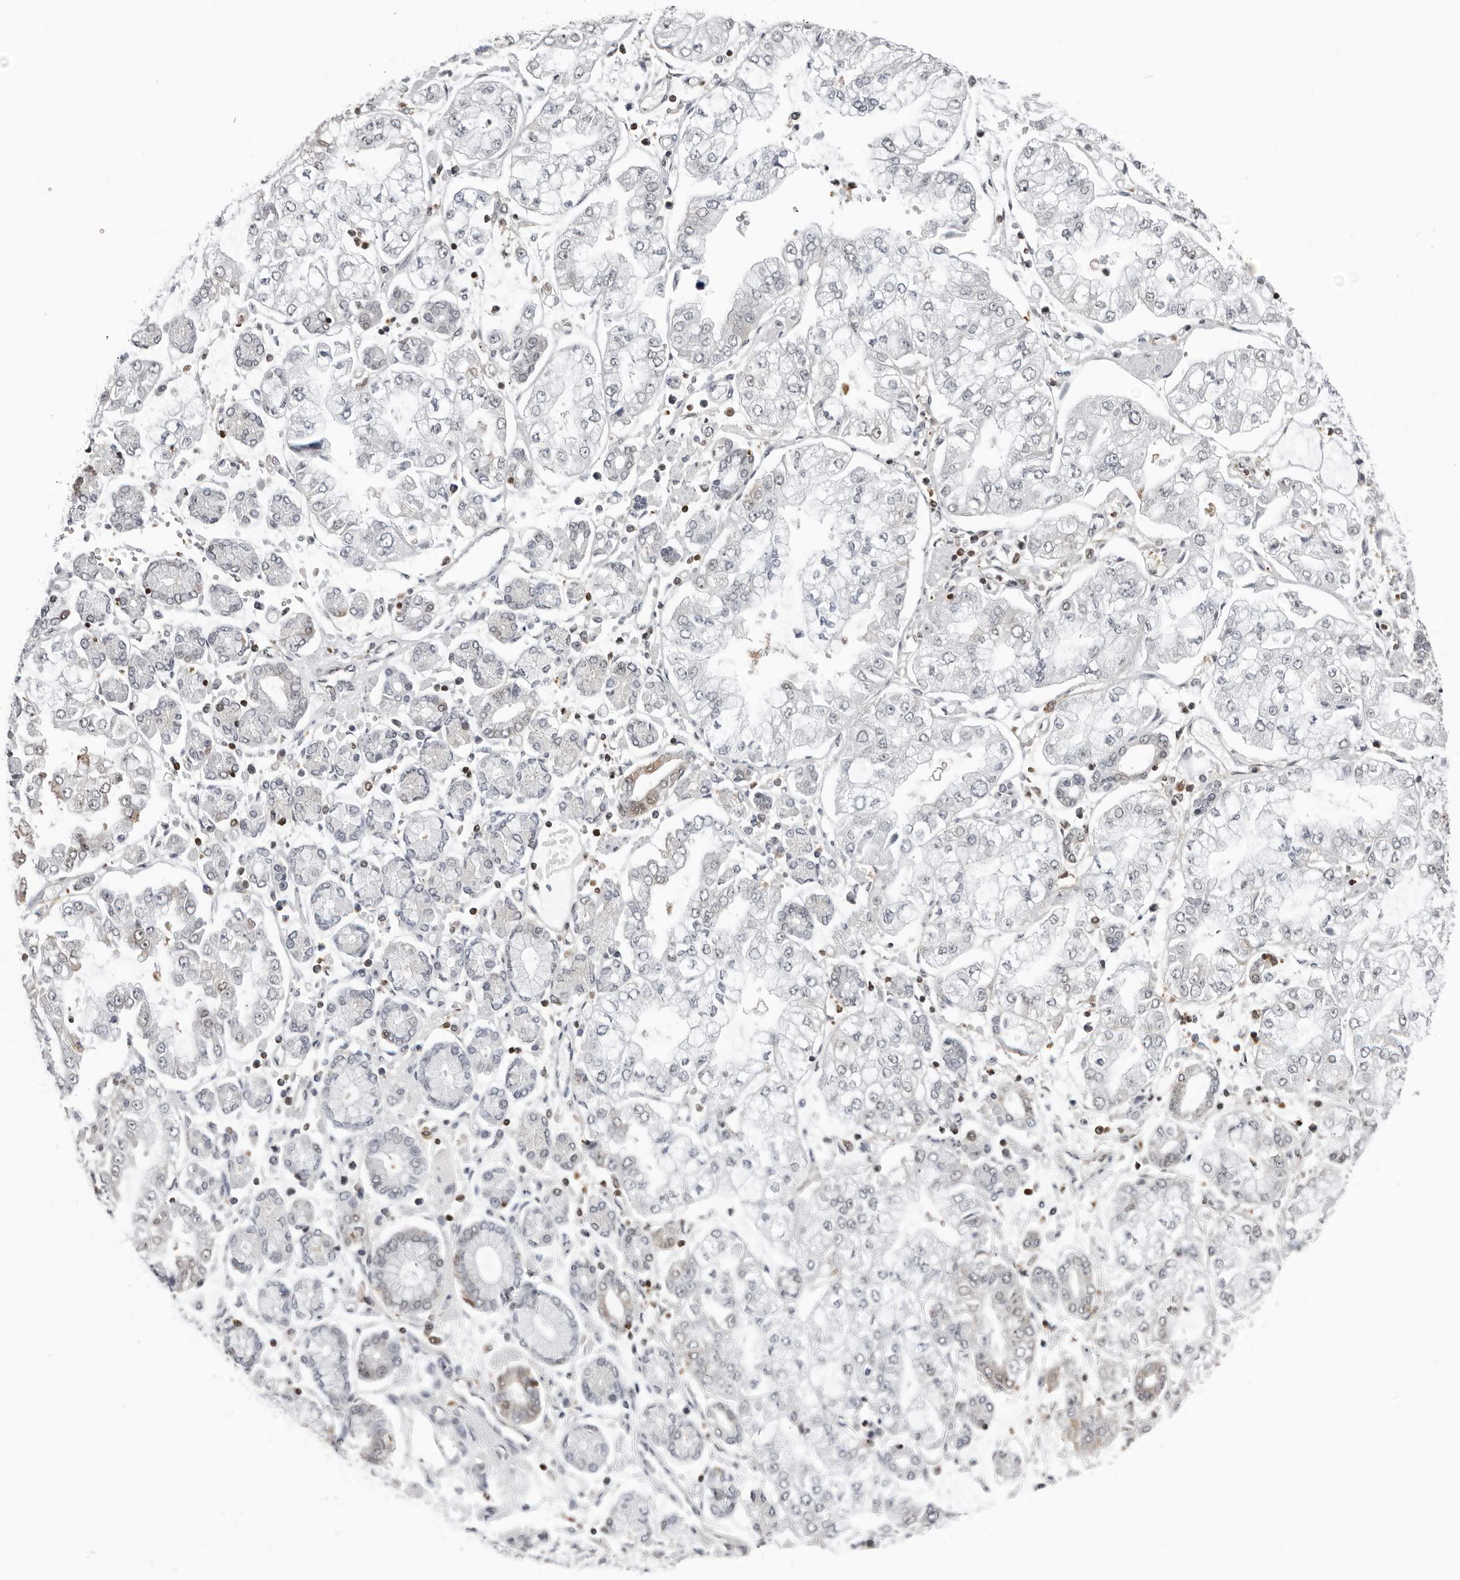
{"staining": {"intensity": "negative", "quantity": "none", "location": "none"}, "tissue": "stomach cancer", "cell_type": "Tumor cells", "image_type": "cancer", "snomed": [{"axis": "morphology", "description": "Adenocarcinoma, NOS"}, {"axis": "topography", "description": "Stomach"}], "caption": "High power microscopy image of an IHC micrograph of stomach cancer, revealing no significant staining in tumor cells. (Immunohistochemistry (ihc), brightfield microscopy, high magnification).", "gene": "HSPH1", "patient": {"sex": "male", "age": 76}}